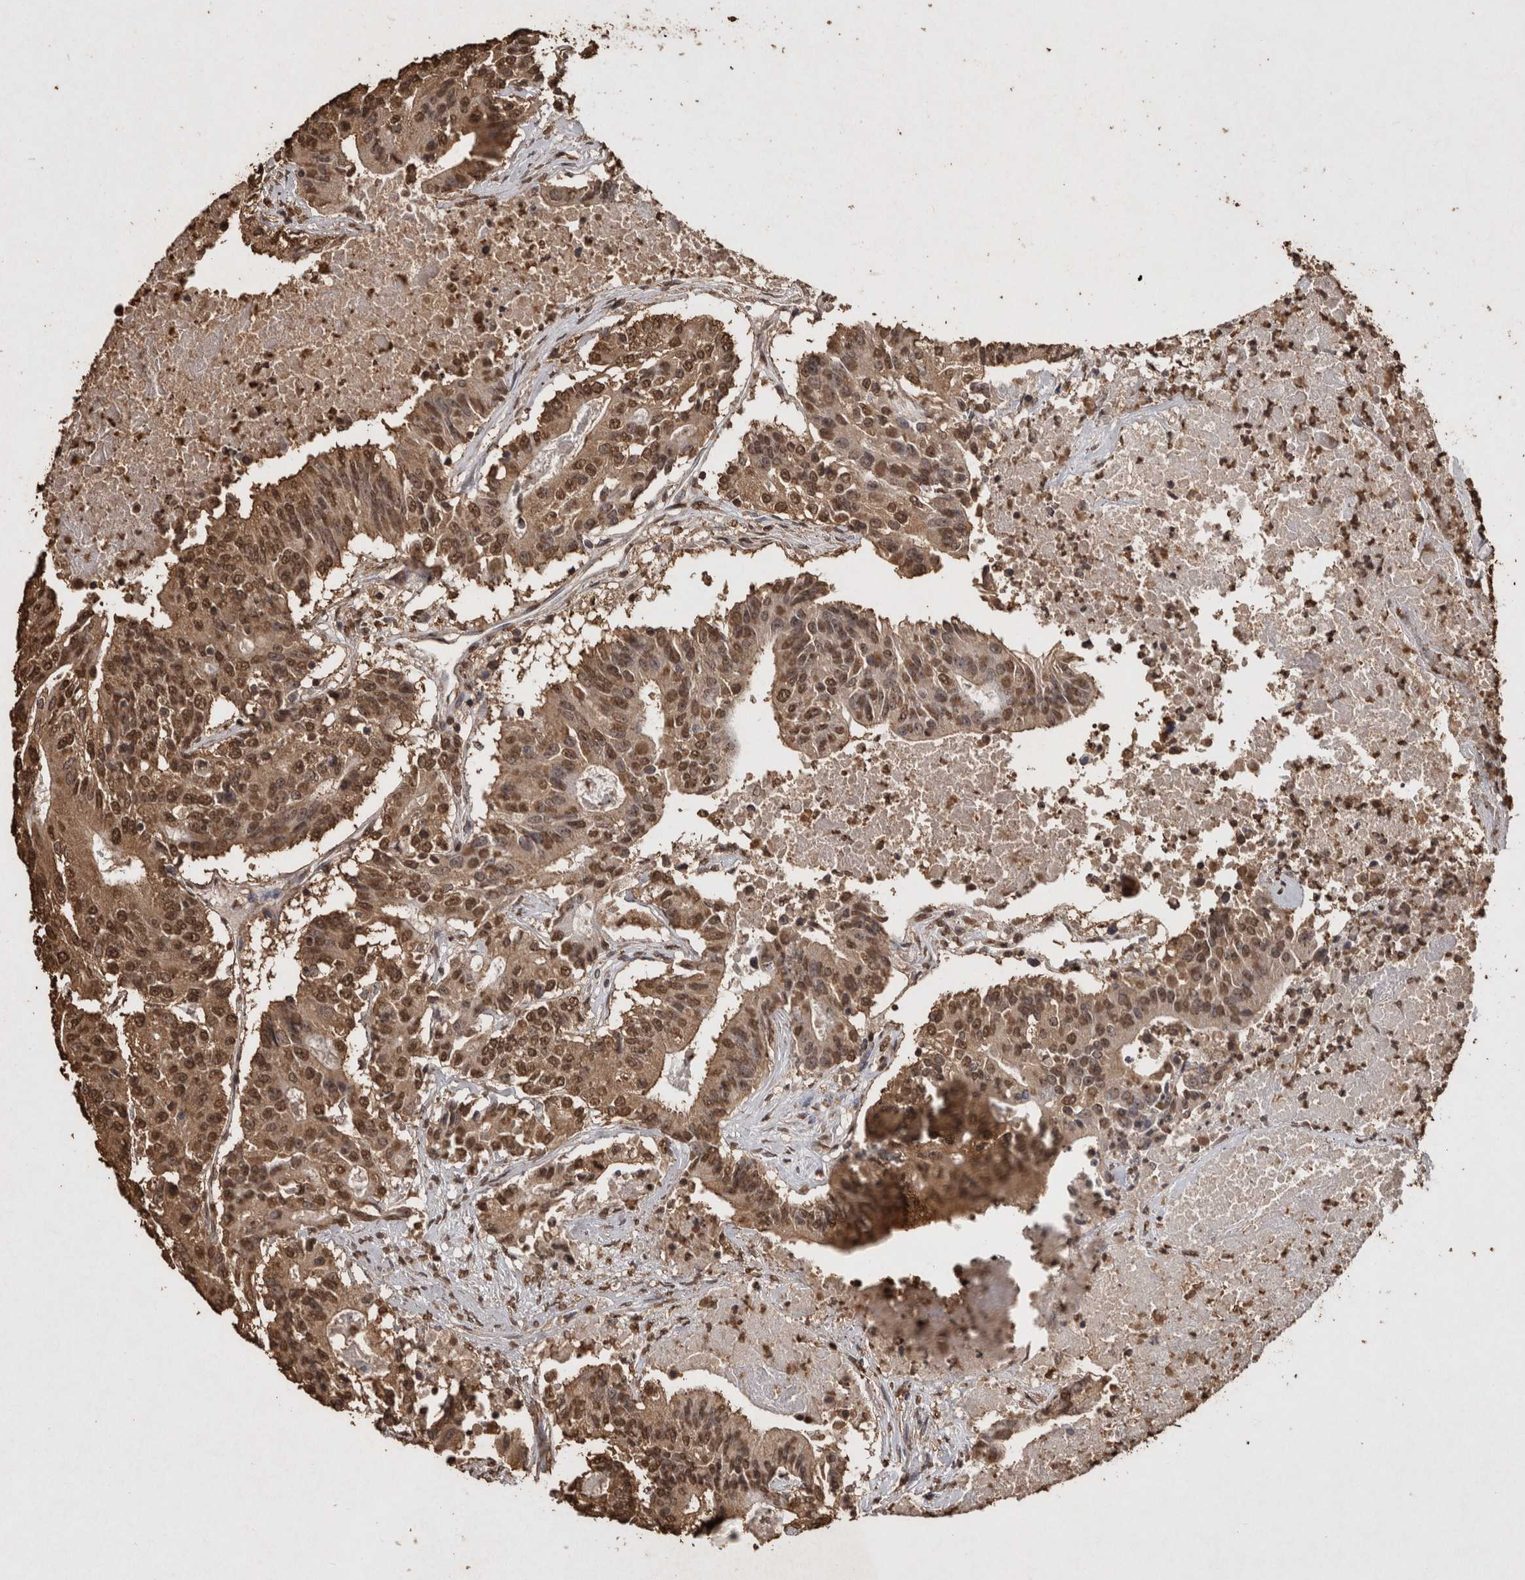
{"staining": {"intensity": "moderate", "quantity": ">75%", "location": "cytoplasmic/membranous,nuclear"}, "tissue": "colorectal cancer", "cell_type": "Tumor cells", "image_type": "cancer", "snomed": [{"axis": "morphology", "description": "Adenocarcinoma, NOS"}, {"axis": "topography", "description": "Colon"}], "caption": "The image shows a brown stain indicating the presence of a protein in the cytoplasmic/membranous and nuclear of tumor cells in colorectal adenocarcinoma.", "gene": "FSTL3", "patient": {"sex": "female", "age": 77}}